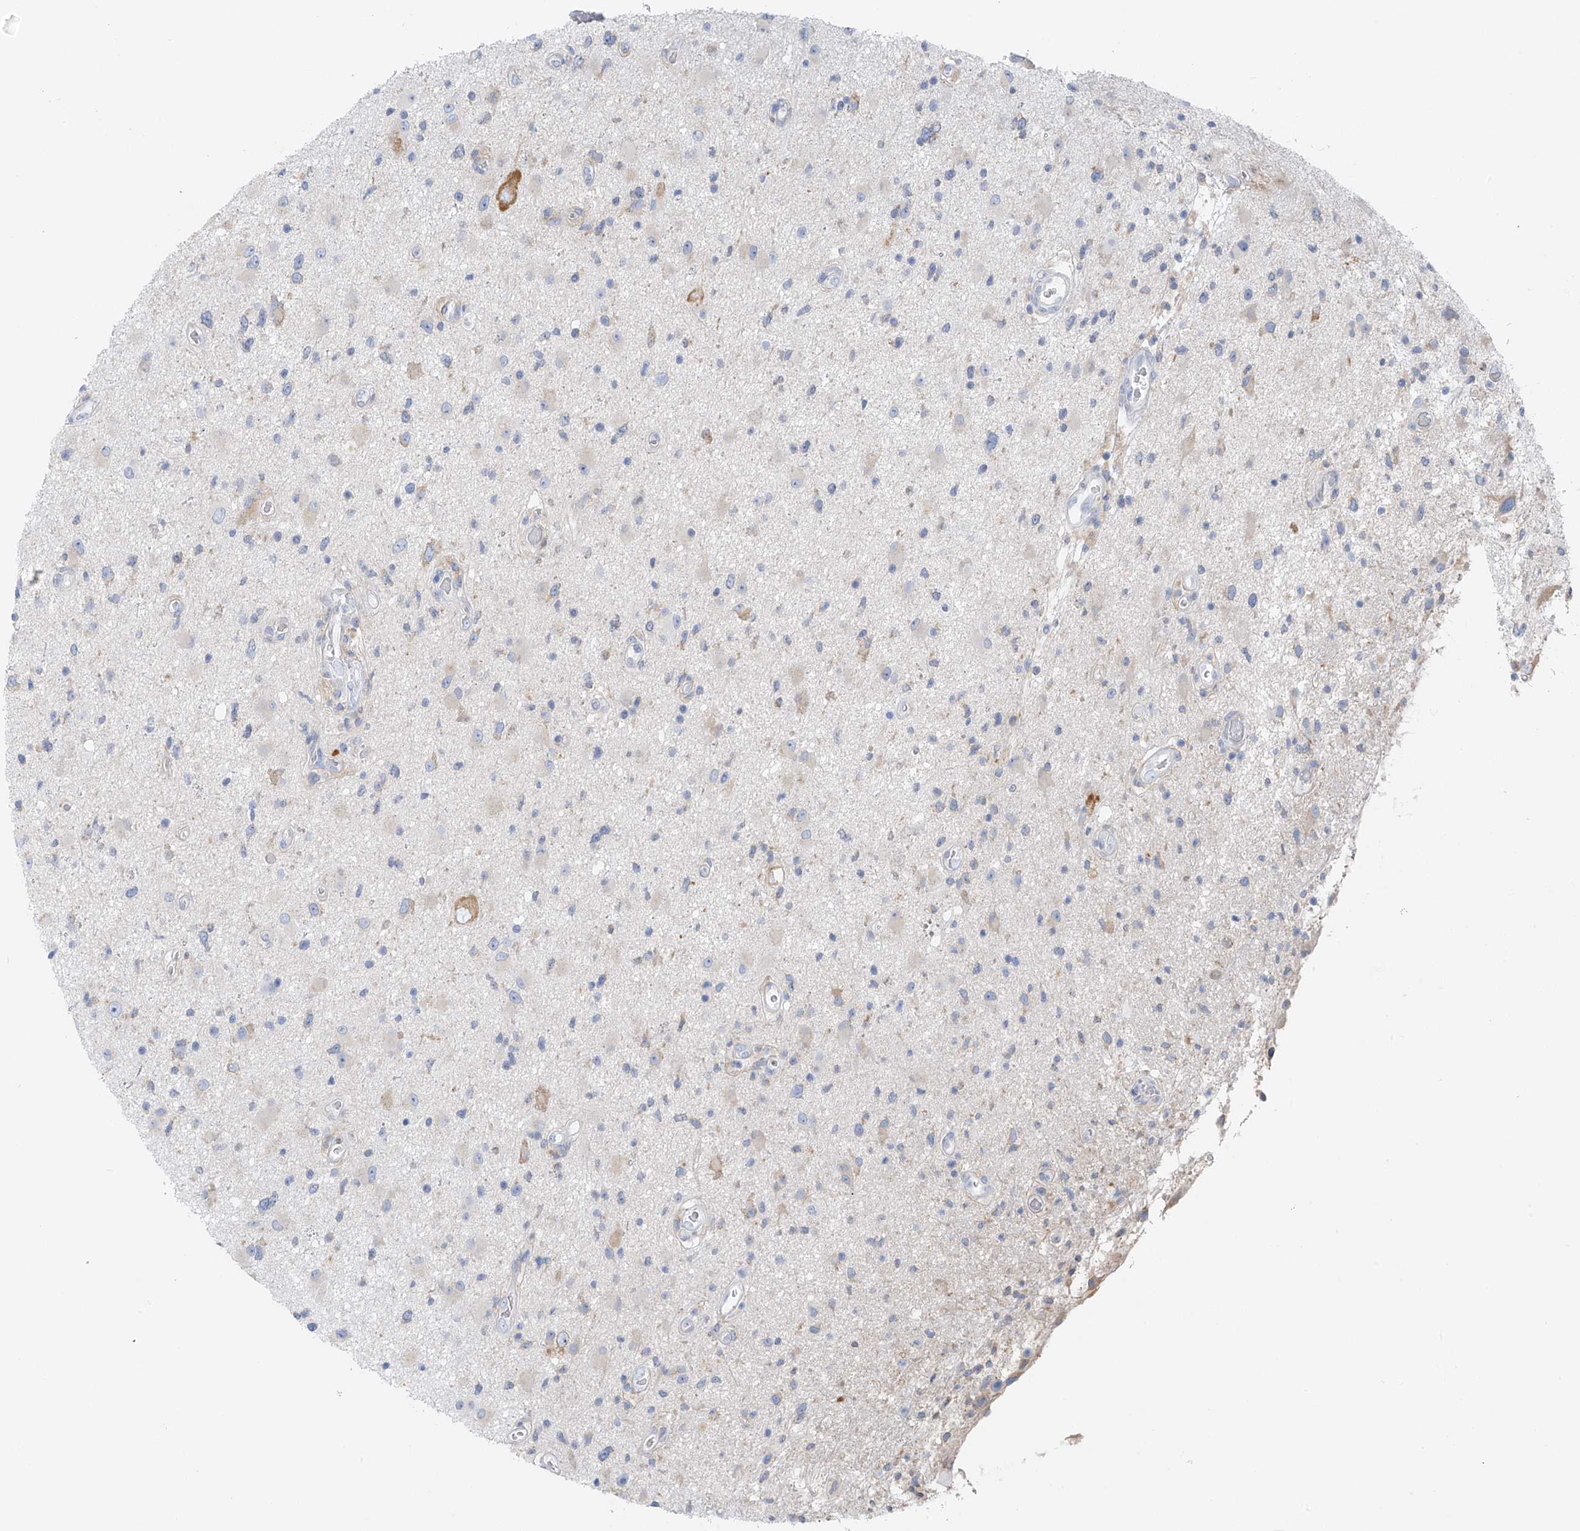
{"staining": {"intensity": "negative", "quantity": "none", "location": "none"}, "tissue": "glioma", "cell_type": "Tumor cells", "image_type": "cancer", "snomed": [{"axis": "morphology", "description": "Glioma, malignant, High grade"}, {"axis": "topography", "description": "Brain"}], "caption": "Protein analysis of glioma shows no significant expression in tumor cells.", "gene": "POMGNT2", "patient": {"sex": "male", "age": 33}}